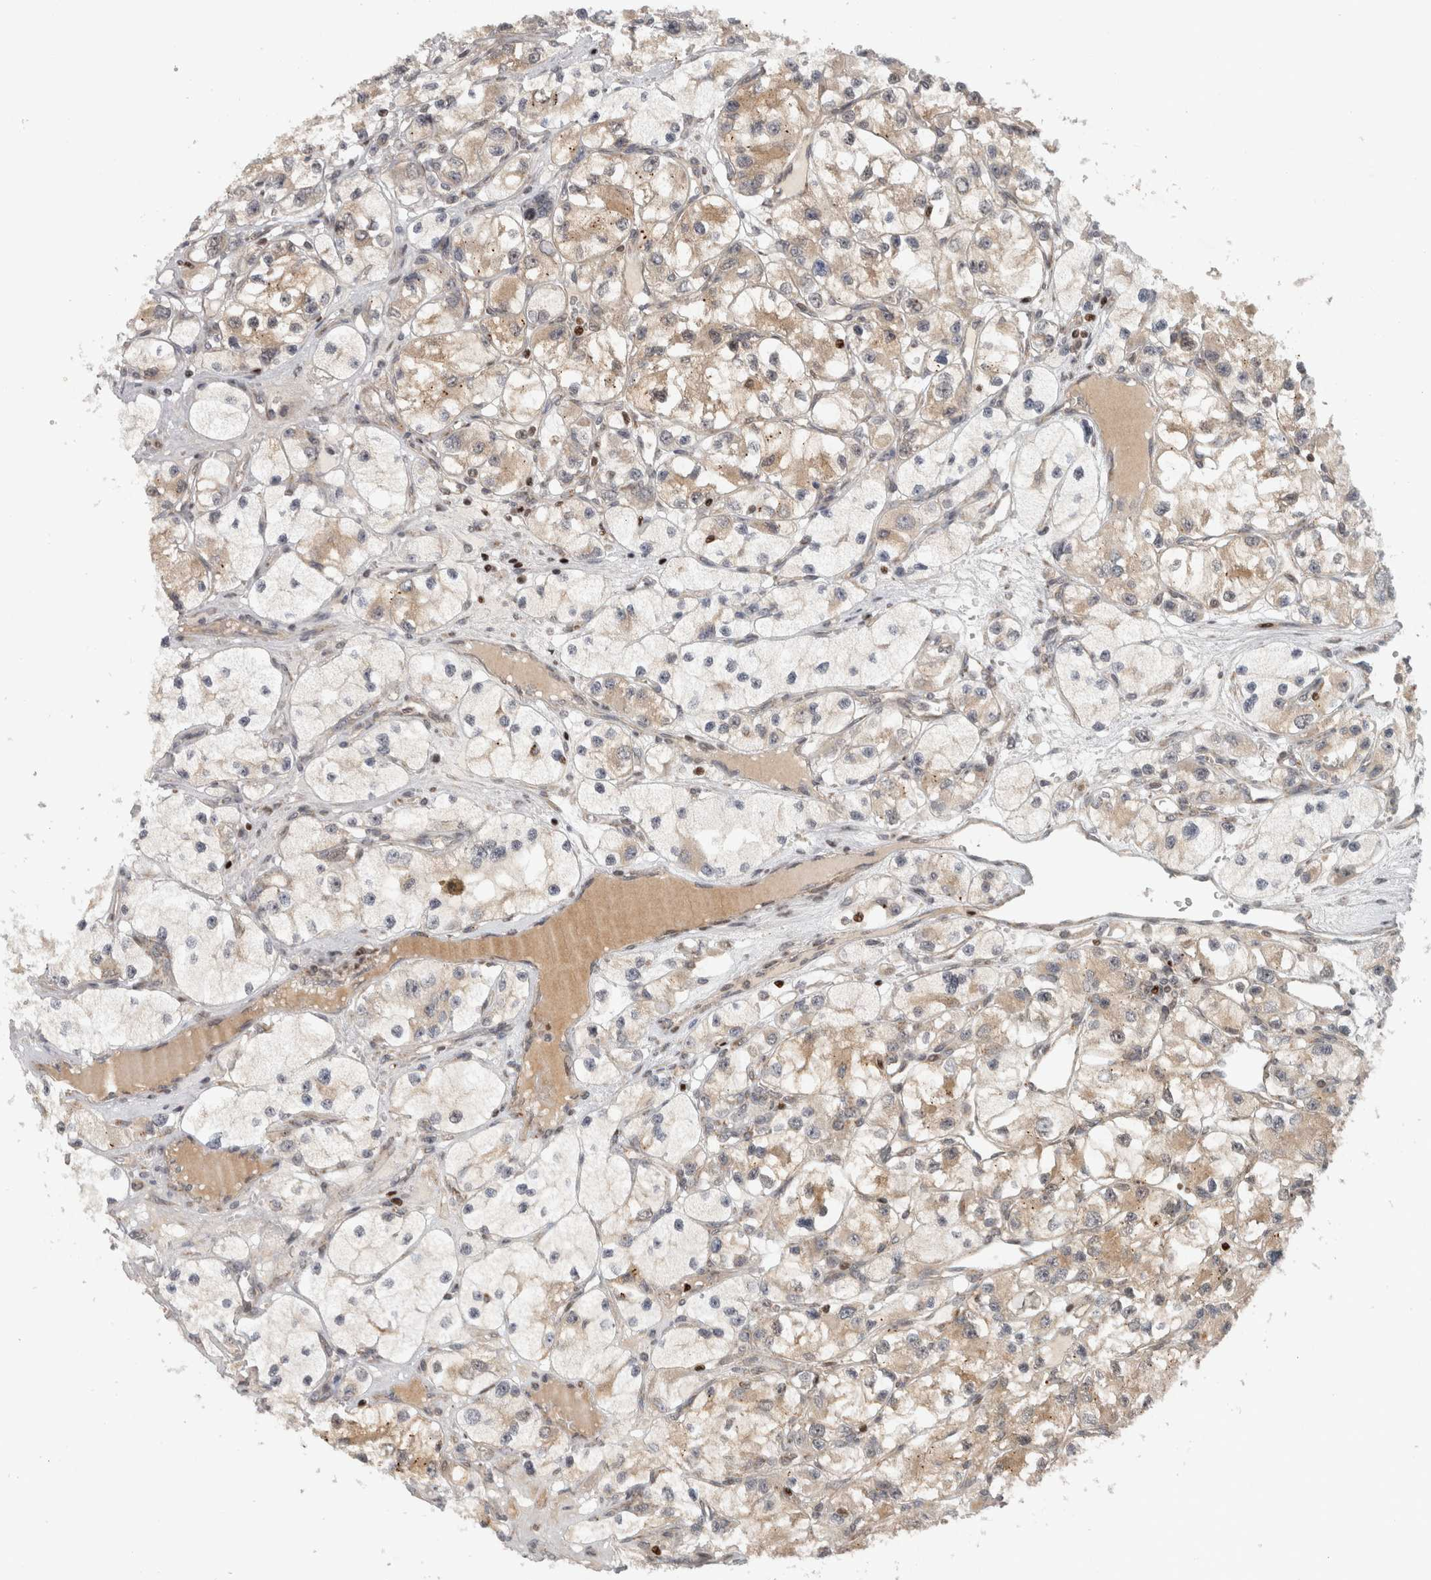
{"staining": {"intensity": "weak", "quantity": ">75%", "location": "cytoplasmic/membranous"}, "tissue": "renal cancer", "cell_type": "Tumor cells", "image_type": "cancer", "snomed": [{"axis": "morphology", "description": "Adenocarcinoma, NOS"}, {"axis": "topography", "description": "Kidney"}], "caption": "Immunohistochemistry (IHC) of human adenocarcinoma (renal) shows low levels of weak cytoplasmic/membranous staining in about >75% of tumor cells.", "gene": "KDM8", "patient": {"sex": "female", "age": 57}}